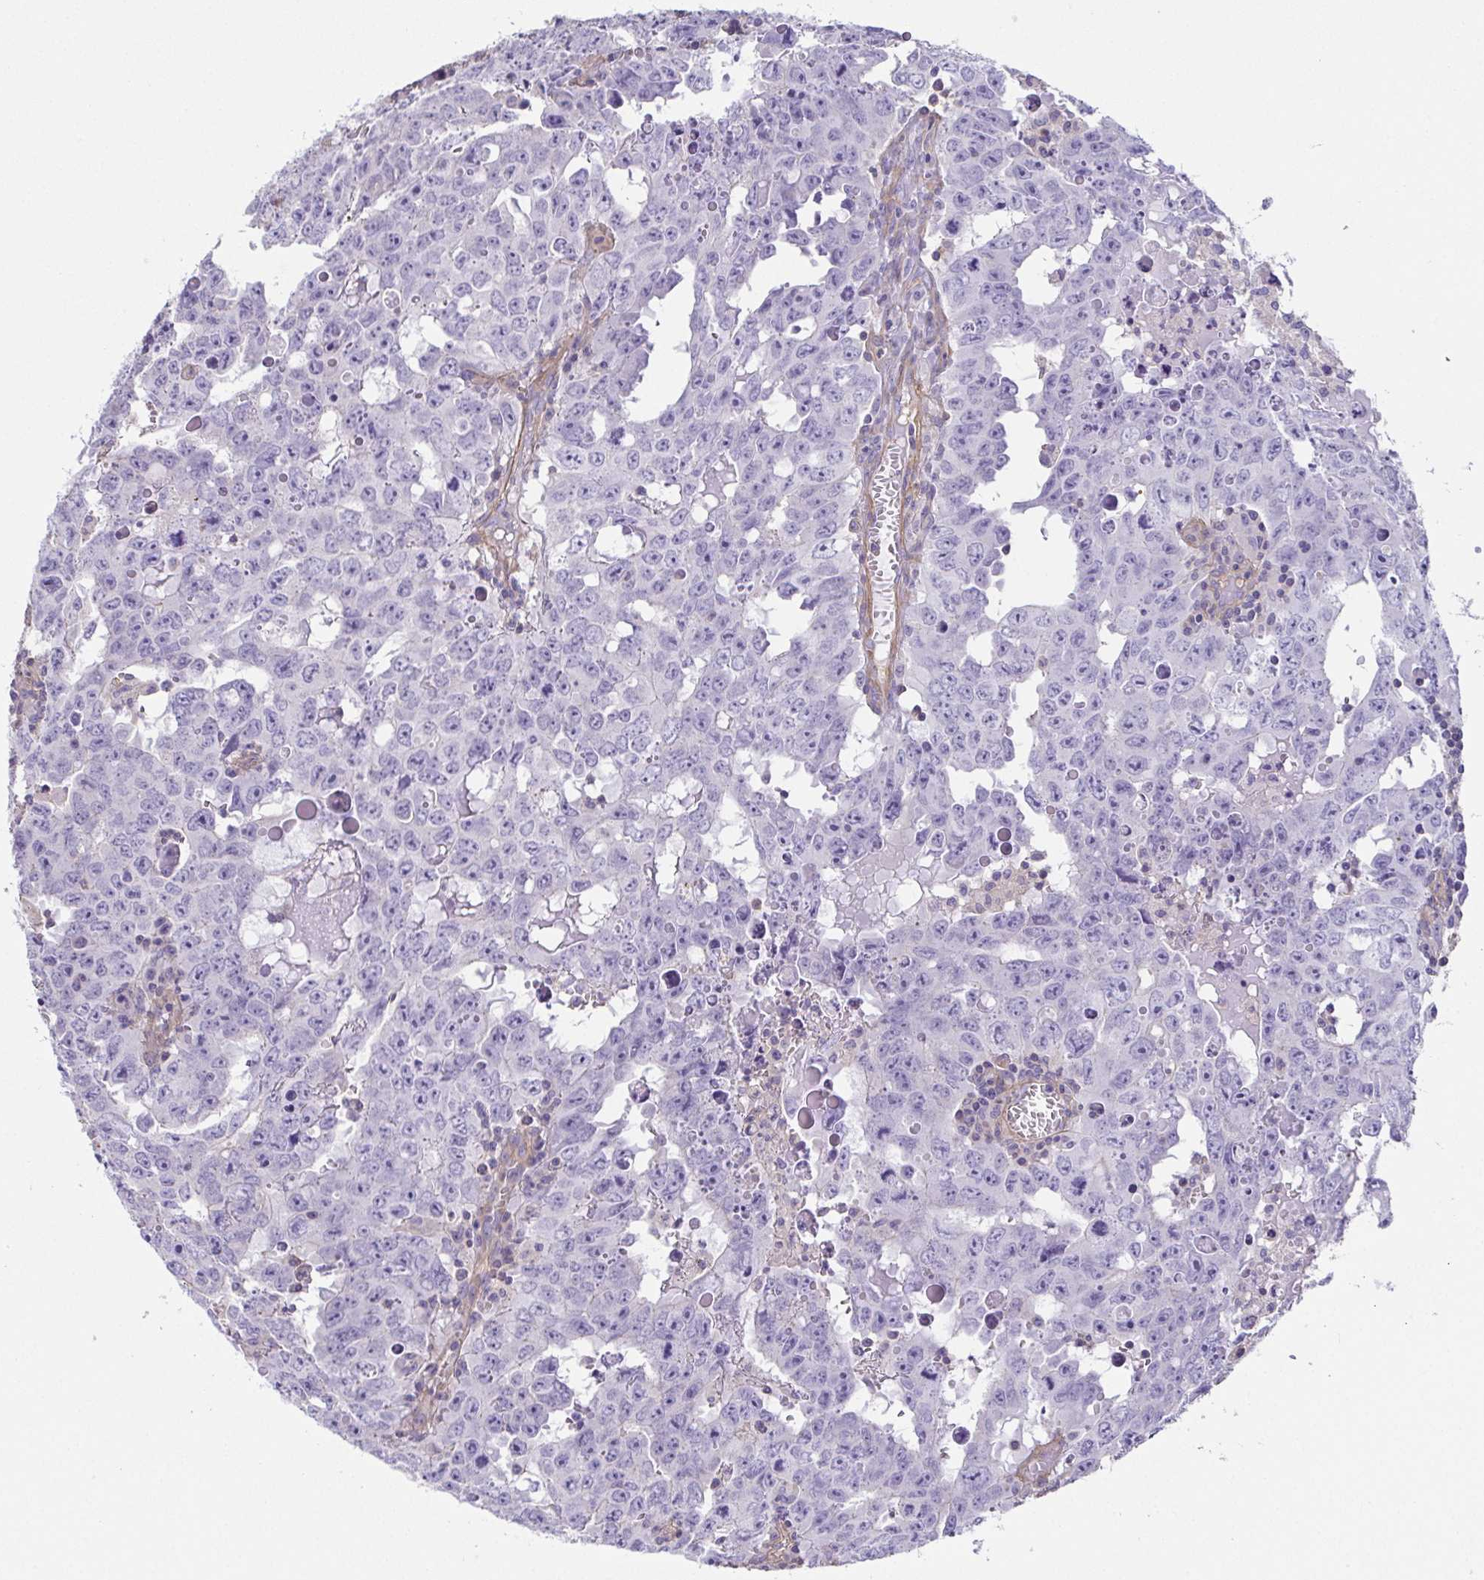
{"staining": {"intensity": "negative", "quantity": "none", "location": "none"}, "tissue": "testis cancer", "cell_type": "Tumor cells", "image_type": "cancer", "snomed": [{"axis": "morphology", "description": "Carcinoma, Embryonal, NOS"}, {"axis": "topography", "description": "Testis"}], "caption": "This is an immunohistochemistry image of testis embryonal carcinoma. There is no staining in tumor cells.", "gene": "MYL6", "patient": {"sex": "male", "age": 22}}